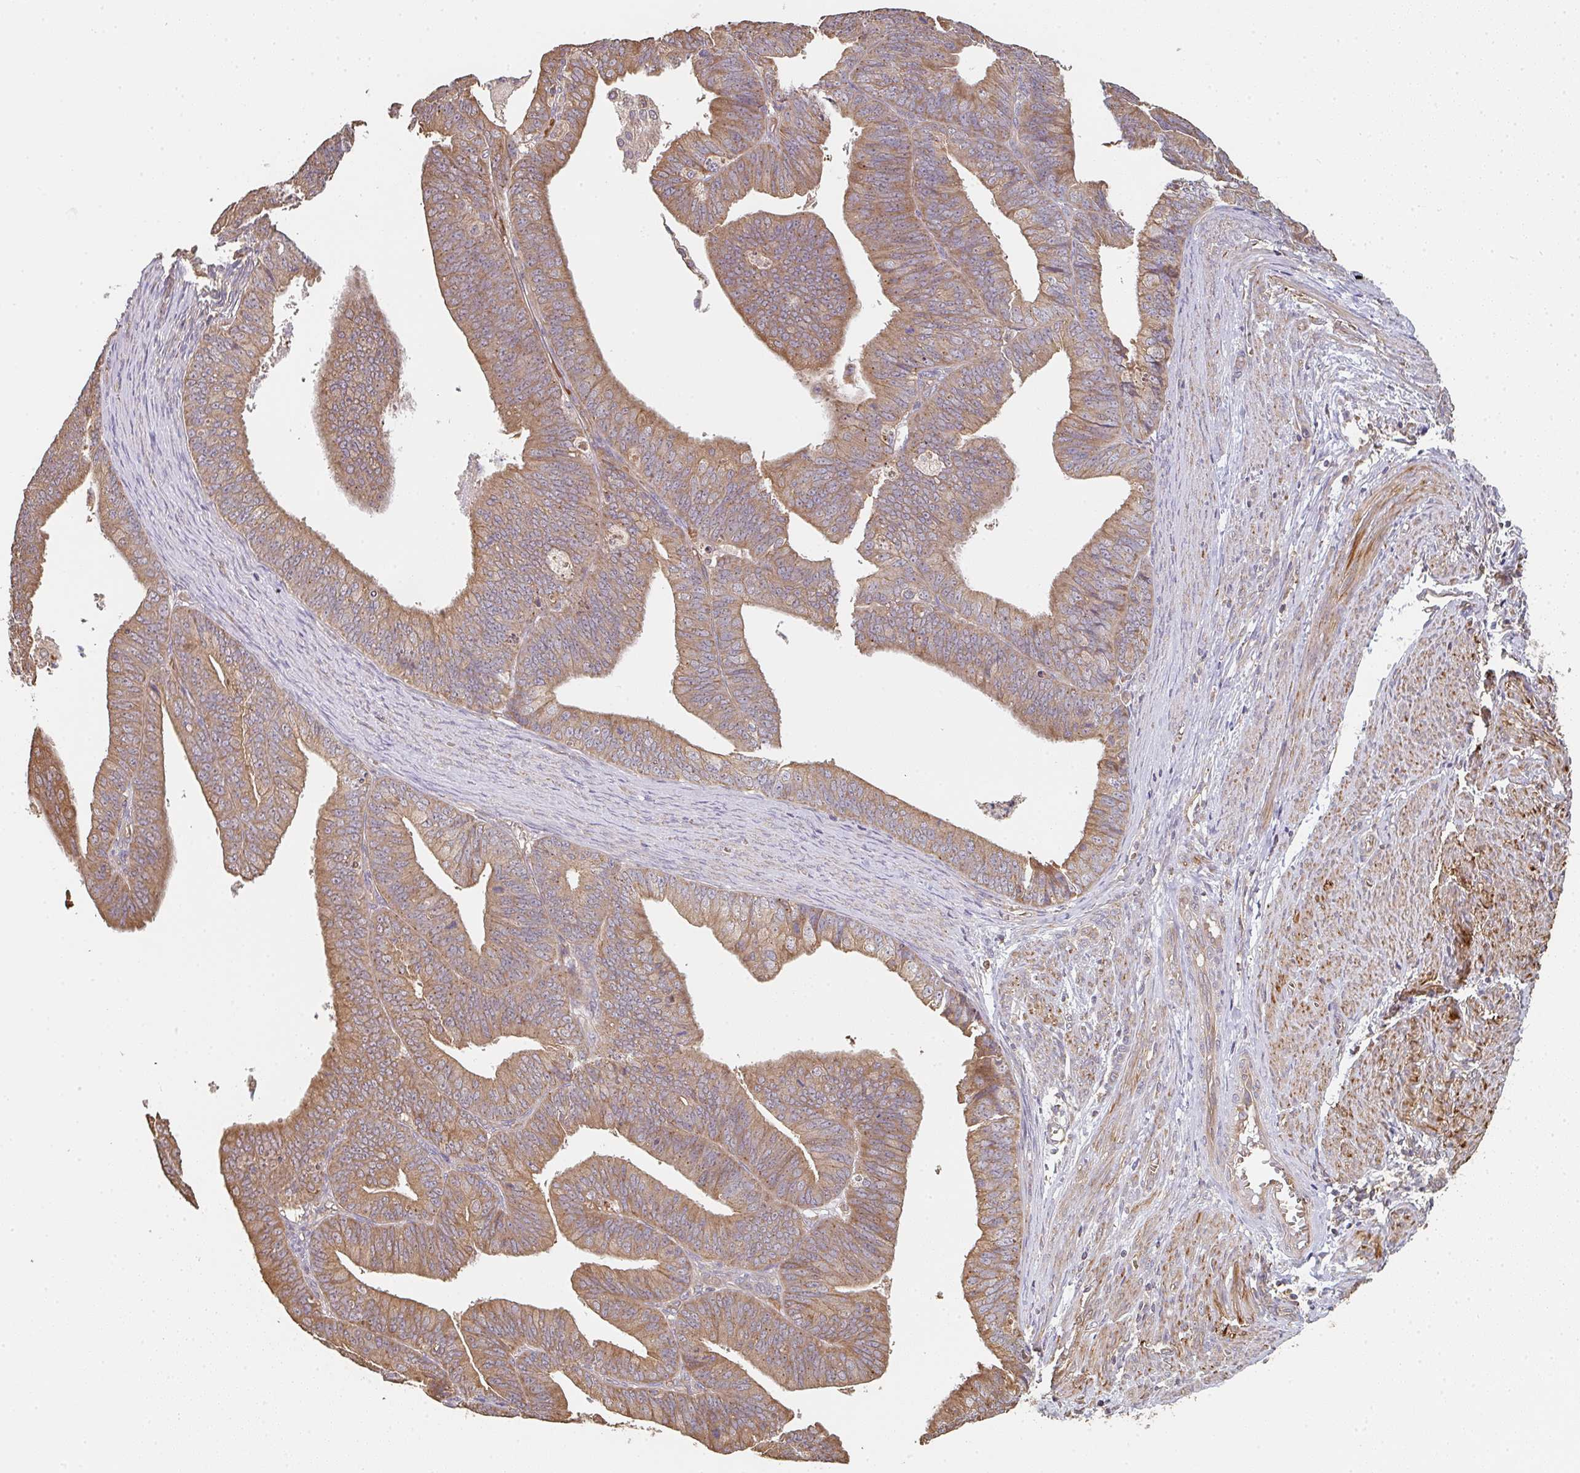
{"staining": {"intensity": "moderate", "quantity": ">75%", "location": "cytoplasmic/membranous"}, "tissue": "endometrial cancer", "cell_type": "Tumor cells", "image_type": "cancer", "snomed": [{"axis": "morphology", "description": "Adenocarcinoma, NOS"}, {"axis": "topography", "description": "Endometrium"}], "caption": "IHC (DAB) staining of human endometrial cancer demonstrates moderate cytoplasmic/membranous protein positivity in approximately >75% of tumor cells.", "gene": "POLG", "patient": {"sex": "female", "age": 73}}